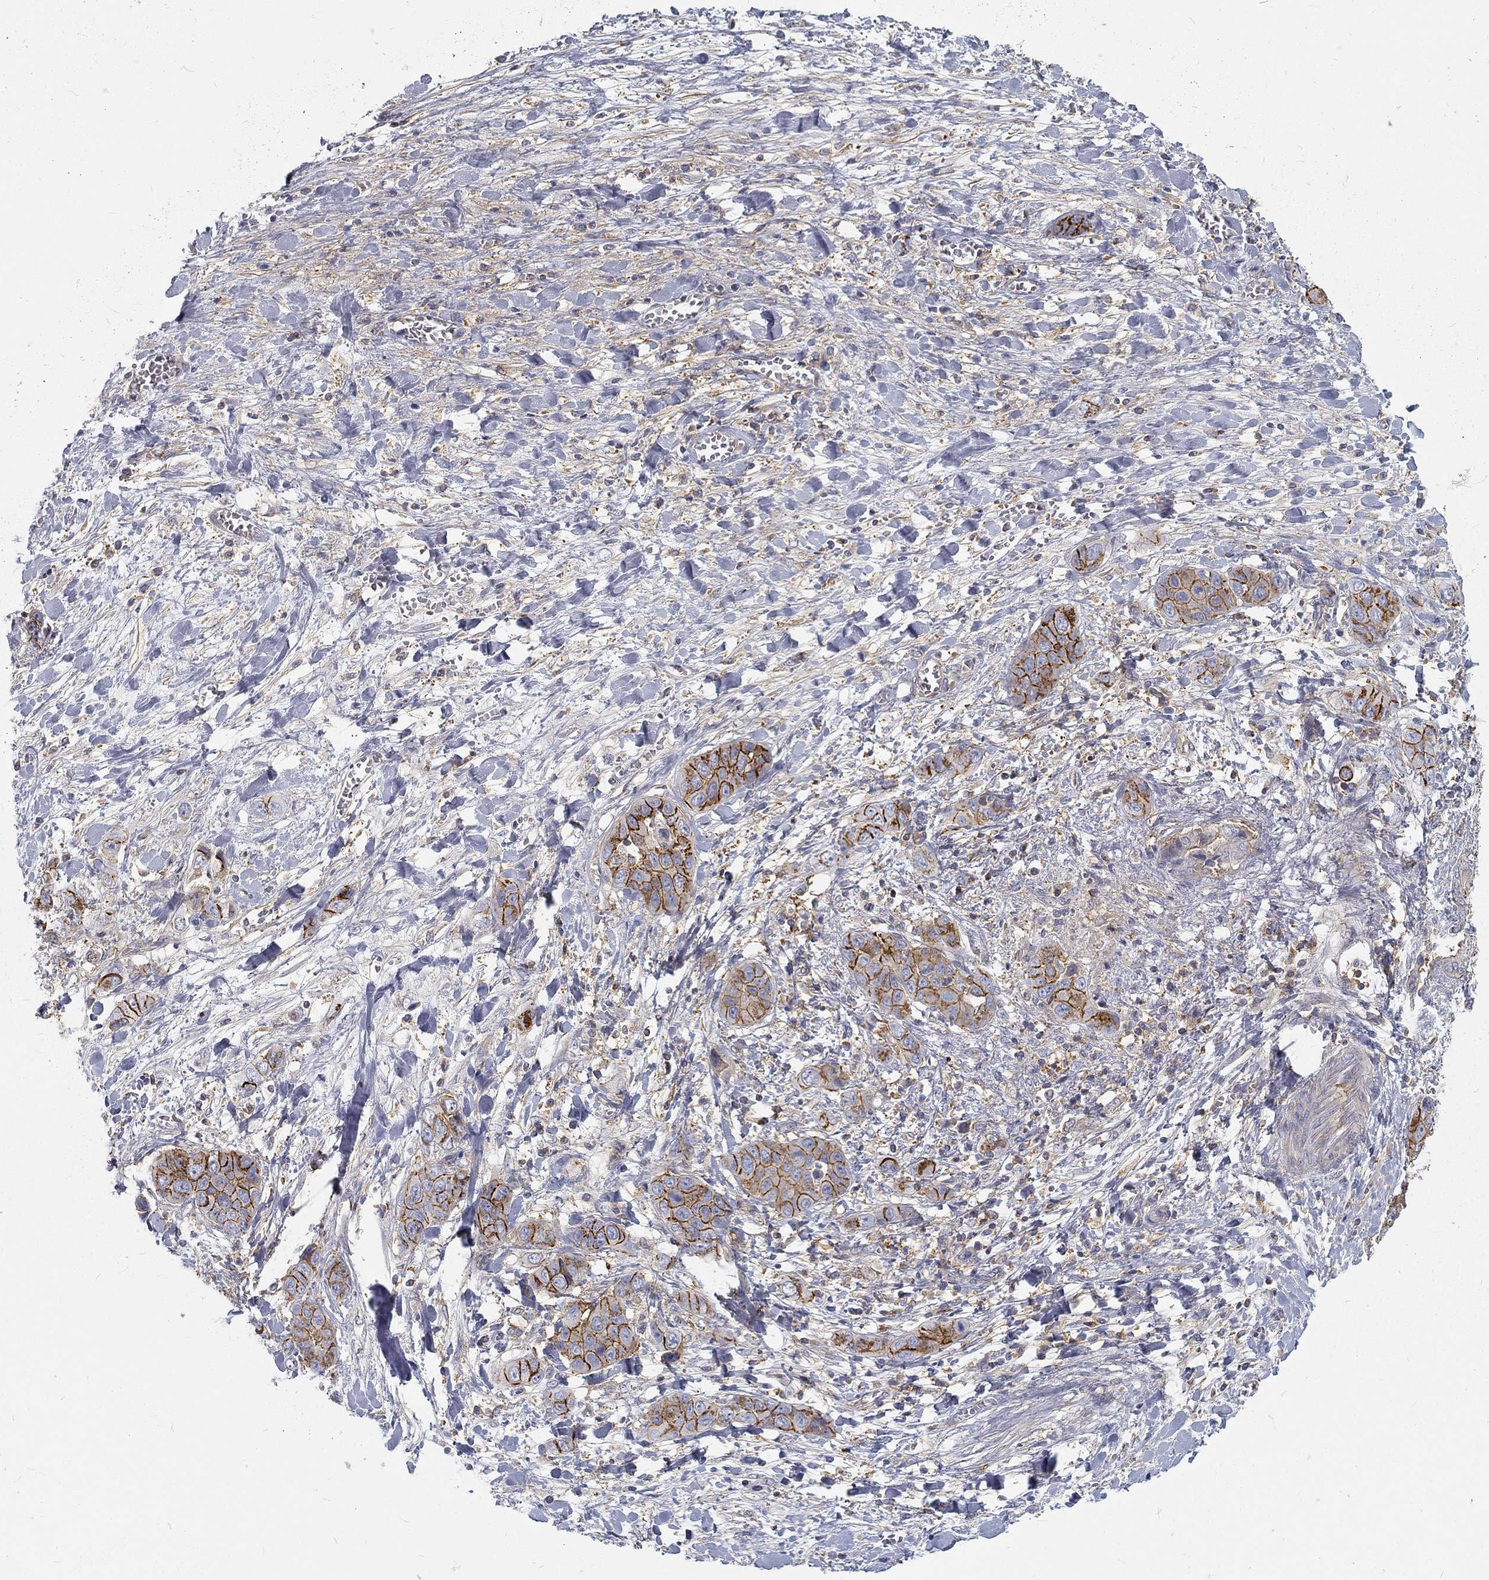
{"staining": {"intensity": "strong", "quantity": ">75%", "location": "cytoplasmic/membranous"}, "tissue": "liver cancer", "cell_type": "Tumor cells", "image_type": "cancer", "snomed": [{"axis": "morphology", "description": "Cholangiocarcinoma"}, {"axis": "topography", "description": "Liver"}], "caption": "Brown immunohistochemical staining in human liver cholangiocarcinoma shows strong cytoplasmic/membranous staining in about >75% of tumor cells.", "gene": "MTMR11", "patient": {"sex": "female", "age": 52}}